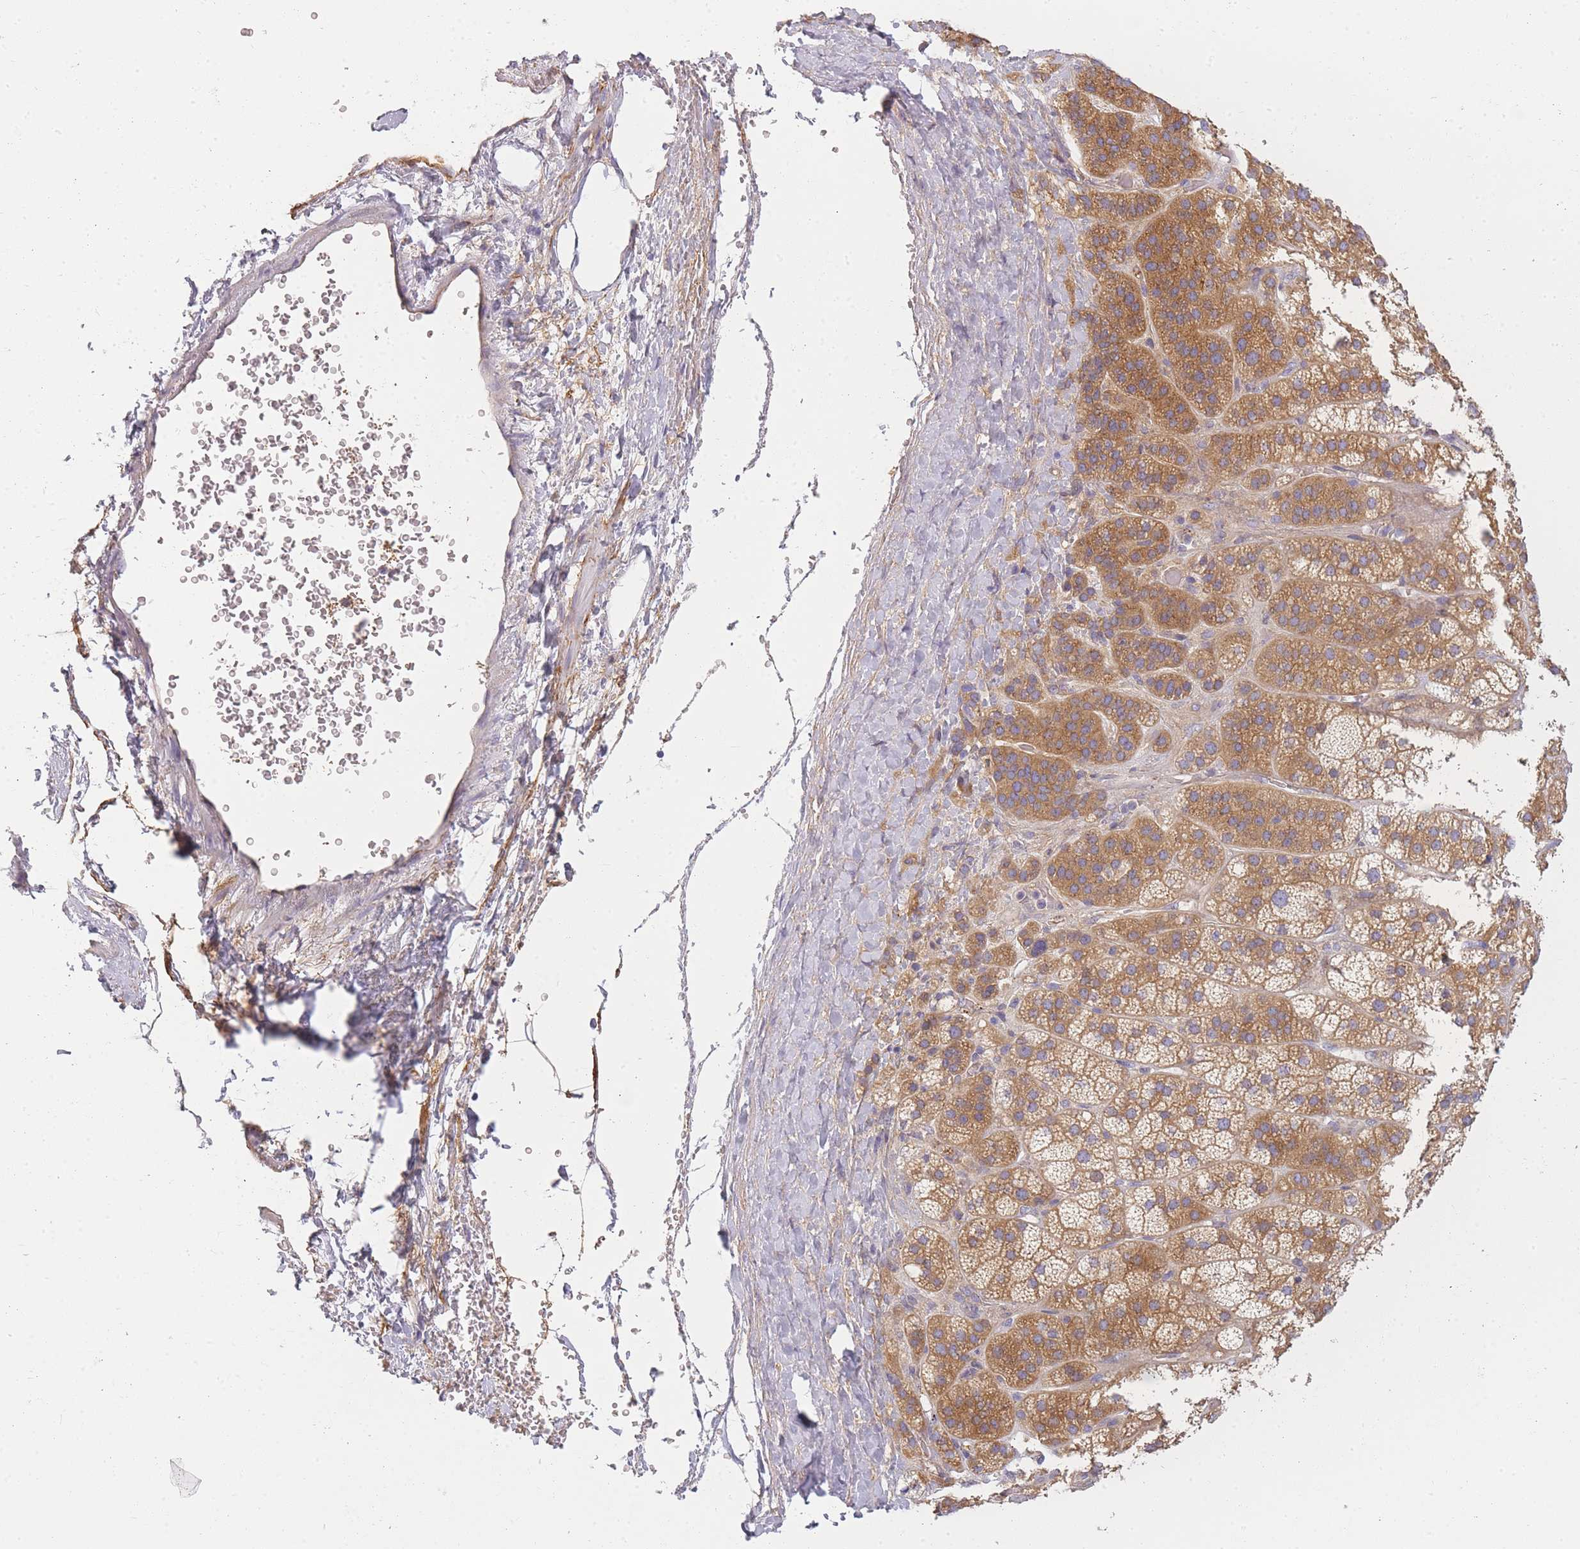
{"staining": {"intensity": "moderate", "quantity": "25%-75%", "location": "cytoplasmic/membranous"}, "tissue": "adrenal gland", "cell_type": "Glandular cells", "image_type": "normal", "snomed": [{"axis": "morphology", "description": "Normal tissue, NOS"}, {"axis": "topography", "description": "Adrenal gland"}], "caption": "About 25%-75% of glandular cells in normal adrenal gland display moderate cytoplasmic/membranous protein expression as visualized by brown immunohistochemical staining.", "gene": "AP3M1", "patient": {"sex": "female", "age": 70}}